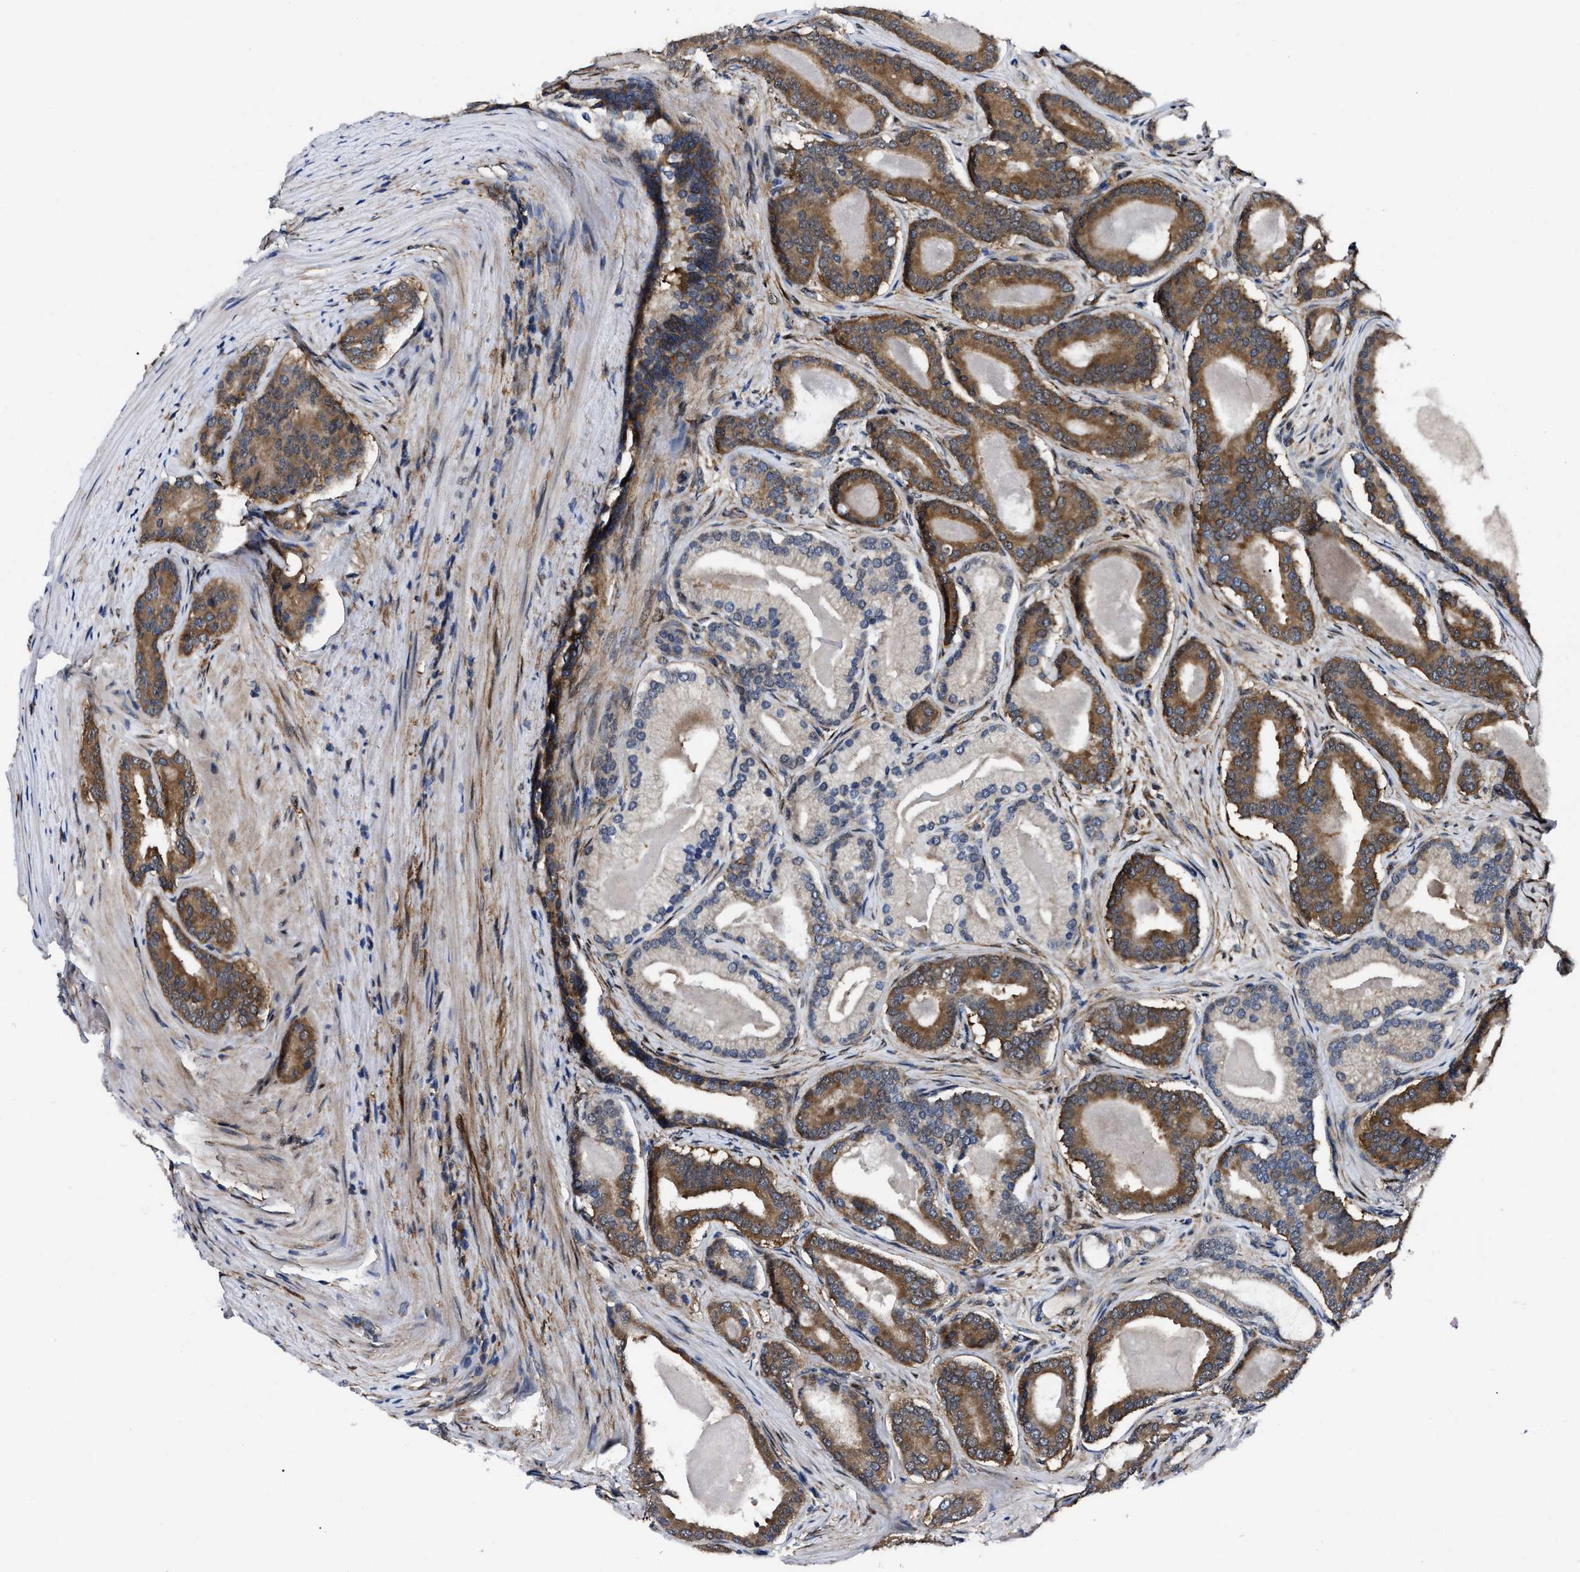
{"staining": {"intensity": "moderate", "quantity": ">75%", "location": "cytoplasmic/membranous"}, "tissue": "prostate cancer", "cell_type": "Tumor cells", "image_type": "cancer", "snomed": [{"axis": "morphology", "description": "Adenocarcinoma, High grade"}, {"axis": "topography", "description": "Prostate"}], "caption": "Moderate cytoplasmic/membranous expression for a protein is appreciated in approximately >75% of tumor cells of high-grade adenocarcinoma (prostate) using immunohistochemistry.", "gene": "GET4", "patient": {"sex": "male", "age": 60}}